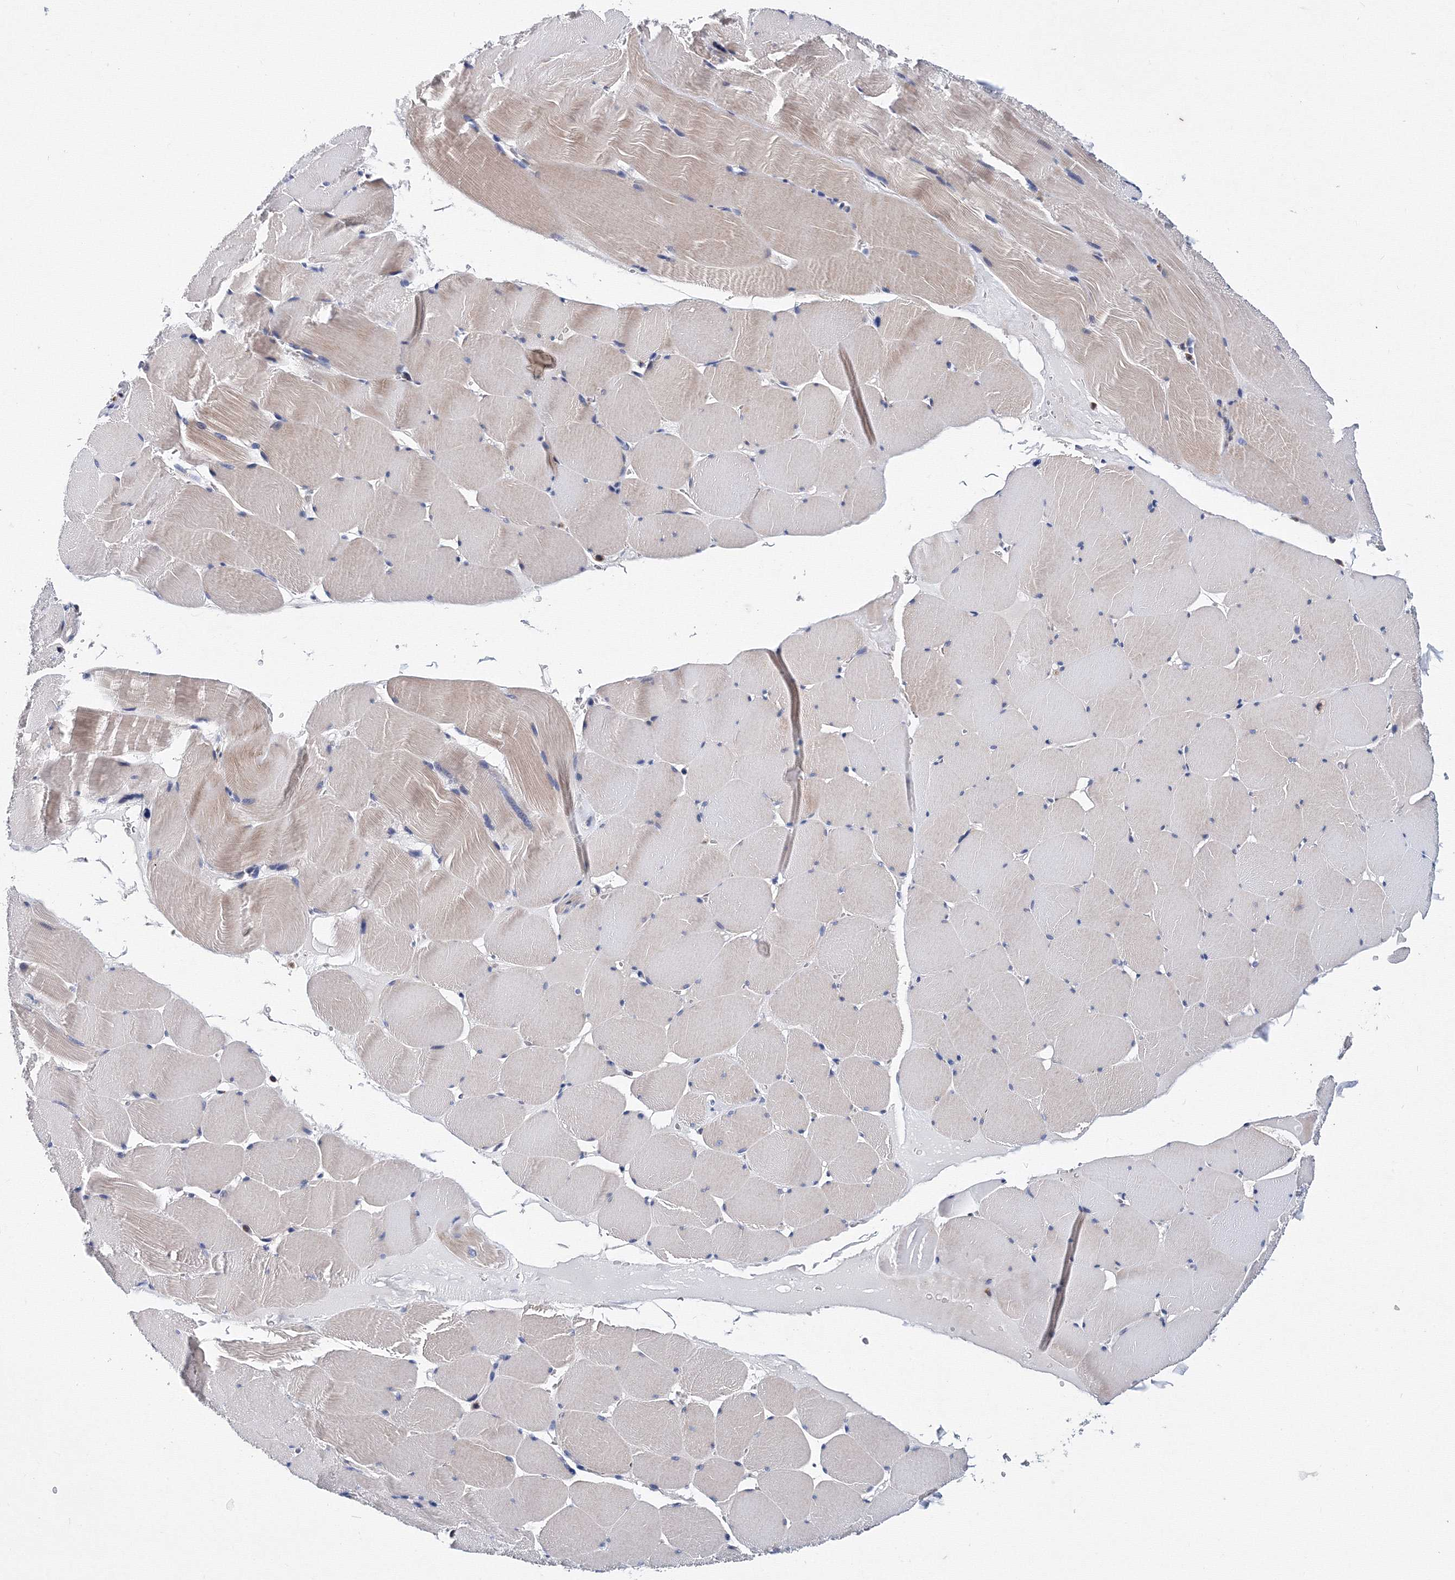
{"staining": {"intensity": "weak", "quantity": "<25%", "location": "cytoplasmic/membranous"}, "tissue": "skeletal muscle", "cell_type": "Myocytes", "image_type": "normal", "snomed": [{"axis": "morphology", "description": "Normal tissue, NOS"}, {"axis": "topography", "description": "Skeletal muscle"}], "caption": "Histopathology image shows no protein expression in myocytes of normal skeletal muscle. (Brightfield microscopy of DAB (3,3'-diaminobenzidine) IHC at high magnification).", "gene": "TRPM2", "patient": {"sex": "male", "age": 62}}